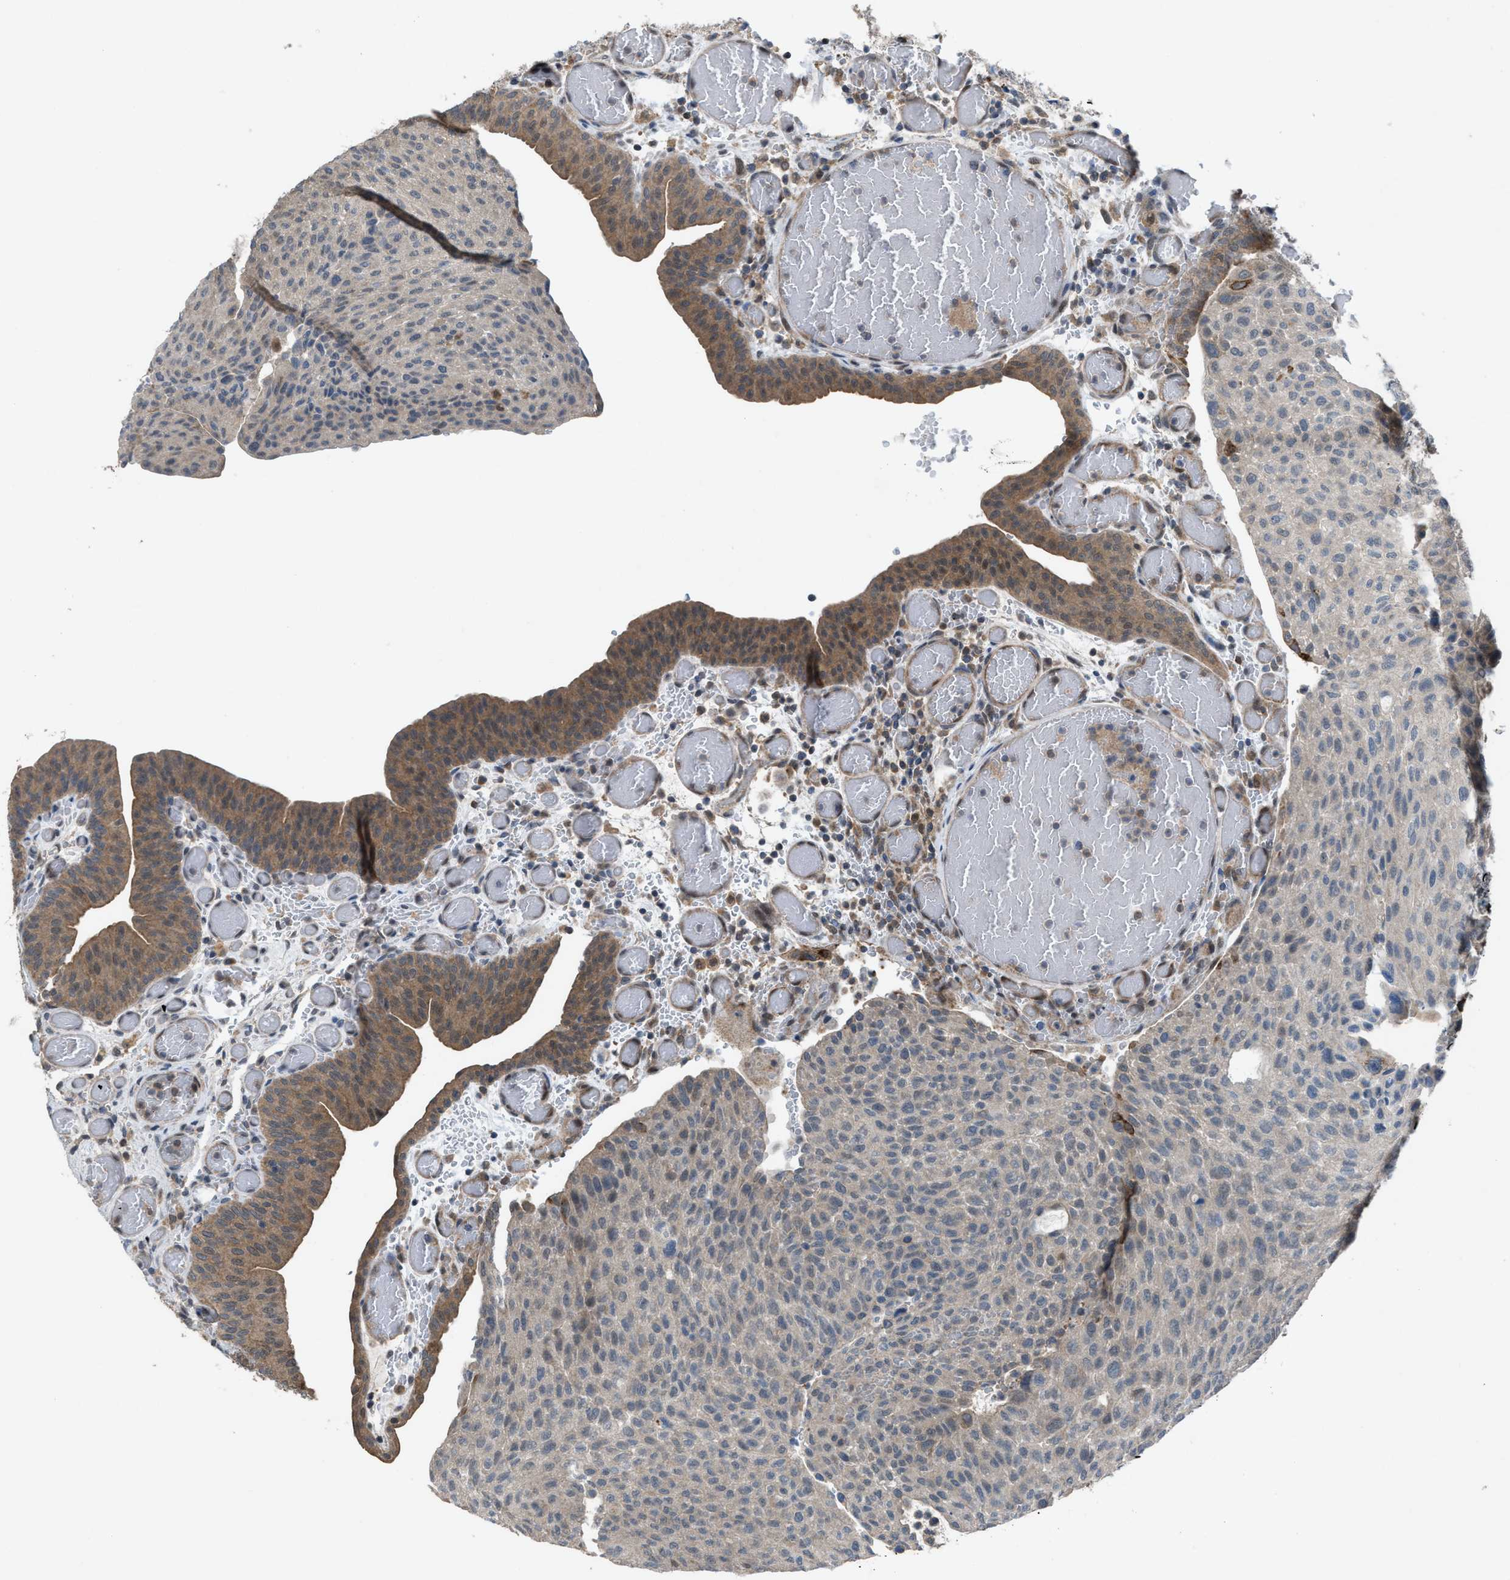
{"staining": {"intensity": "moderate", "quantity": ">75%", "location": "cytoplasmic/membranous"}, "tissue": "urothelial cancer", "cell_type": "Tumor cells", "image_type": "cancer", "snomed": [{"axis": "morphology", "description": "Urothelial carcinoma, Low grade"}, {"axis": "morphology", "description": "Urothelial carcinoma, High grade"}, {"axis": "topography", "description": "Urinary bladder"}], "caption": "Urothelial cancer stained with immunohistochemistry (IHC) exhibits moderate cytoplasmic/membranous positivity in about >75% of tumor cells.", "gene": "PLAA", "patient": {"sex": "male", "age": 35}}